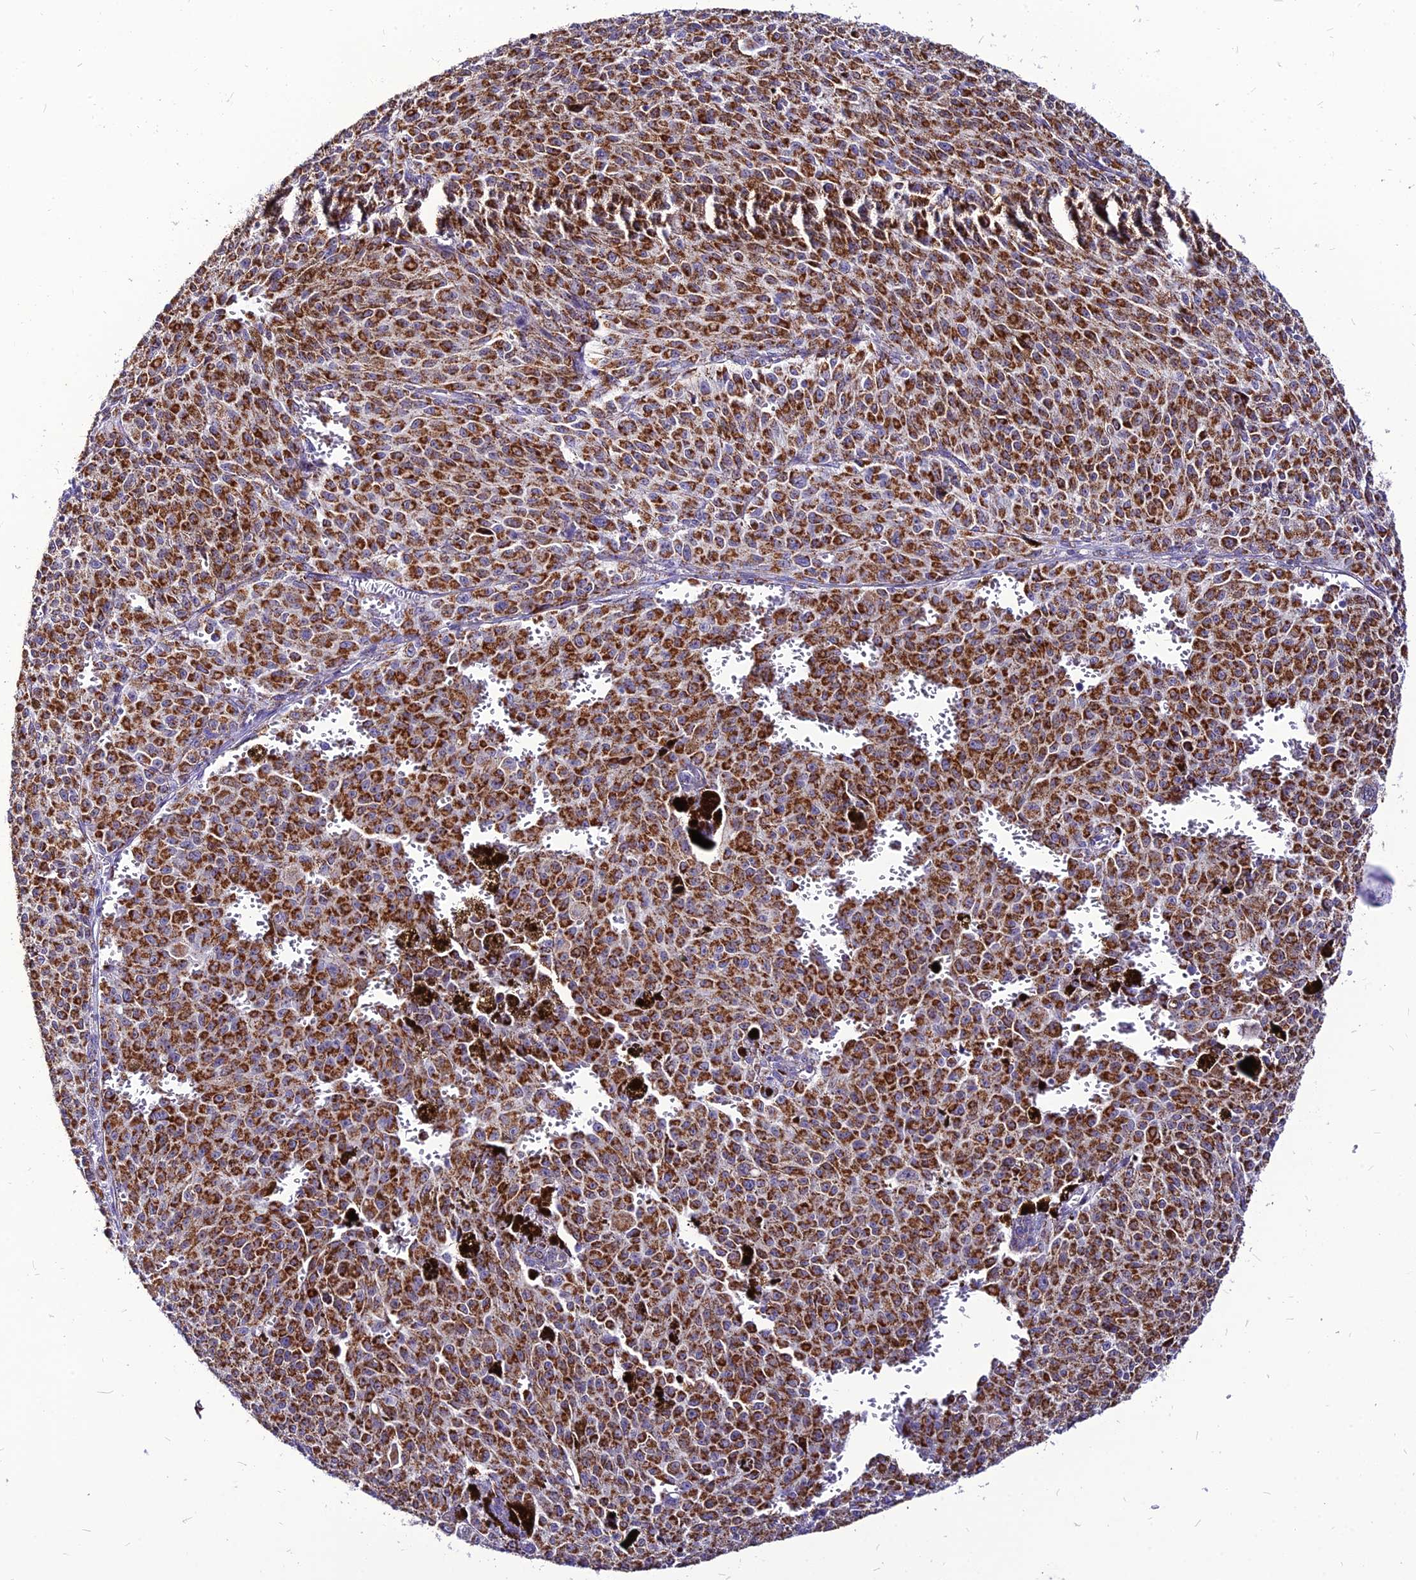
{"staining": {"intensity": "moderate", "quantity": ">75%", "location": "cytoplasmic/membranous"}, "tissue": "melanoma", "cell_type": "Tumor cells", "image_type": "cancer", "snomed": [{"axis": "morphology", "description": "Malignant melanoma, NOS"}, {"axis": "topography", "description": "Skin"}], "caption": "About >75% of tumor cells in malignant melanoma demonstrate moderate cytoplasmic/membranous protein staining as visualized by brown immunohistochemical staining.", "gene": "ECI1", "patient": {"sex": "female", "age": 52}}